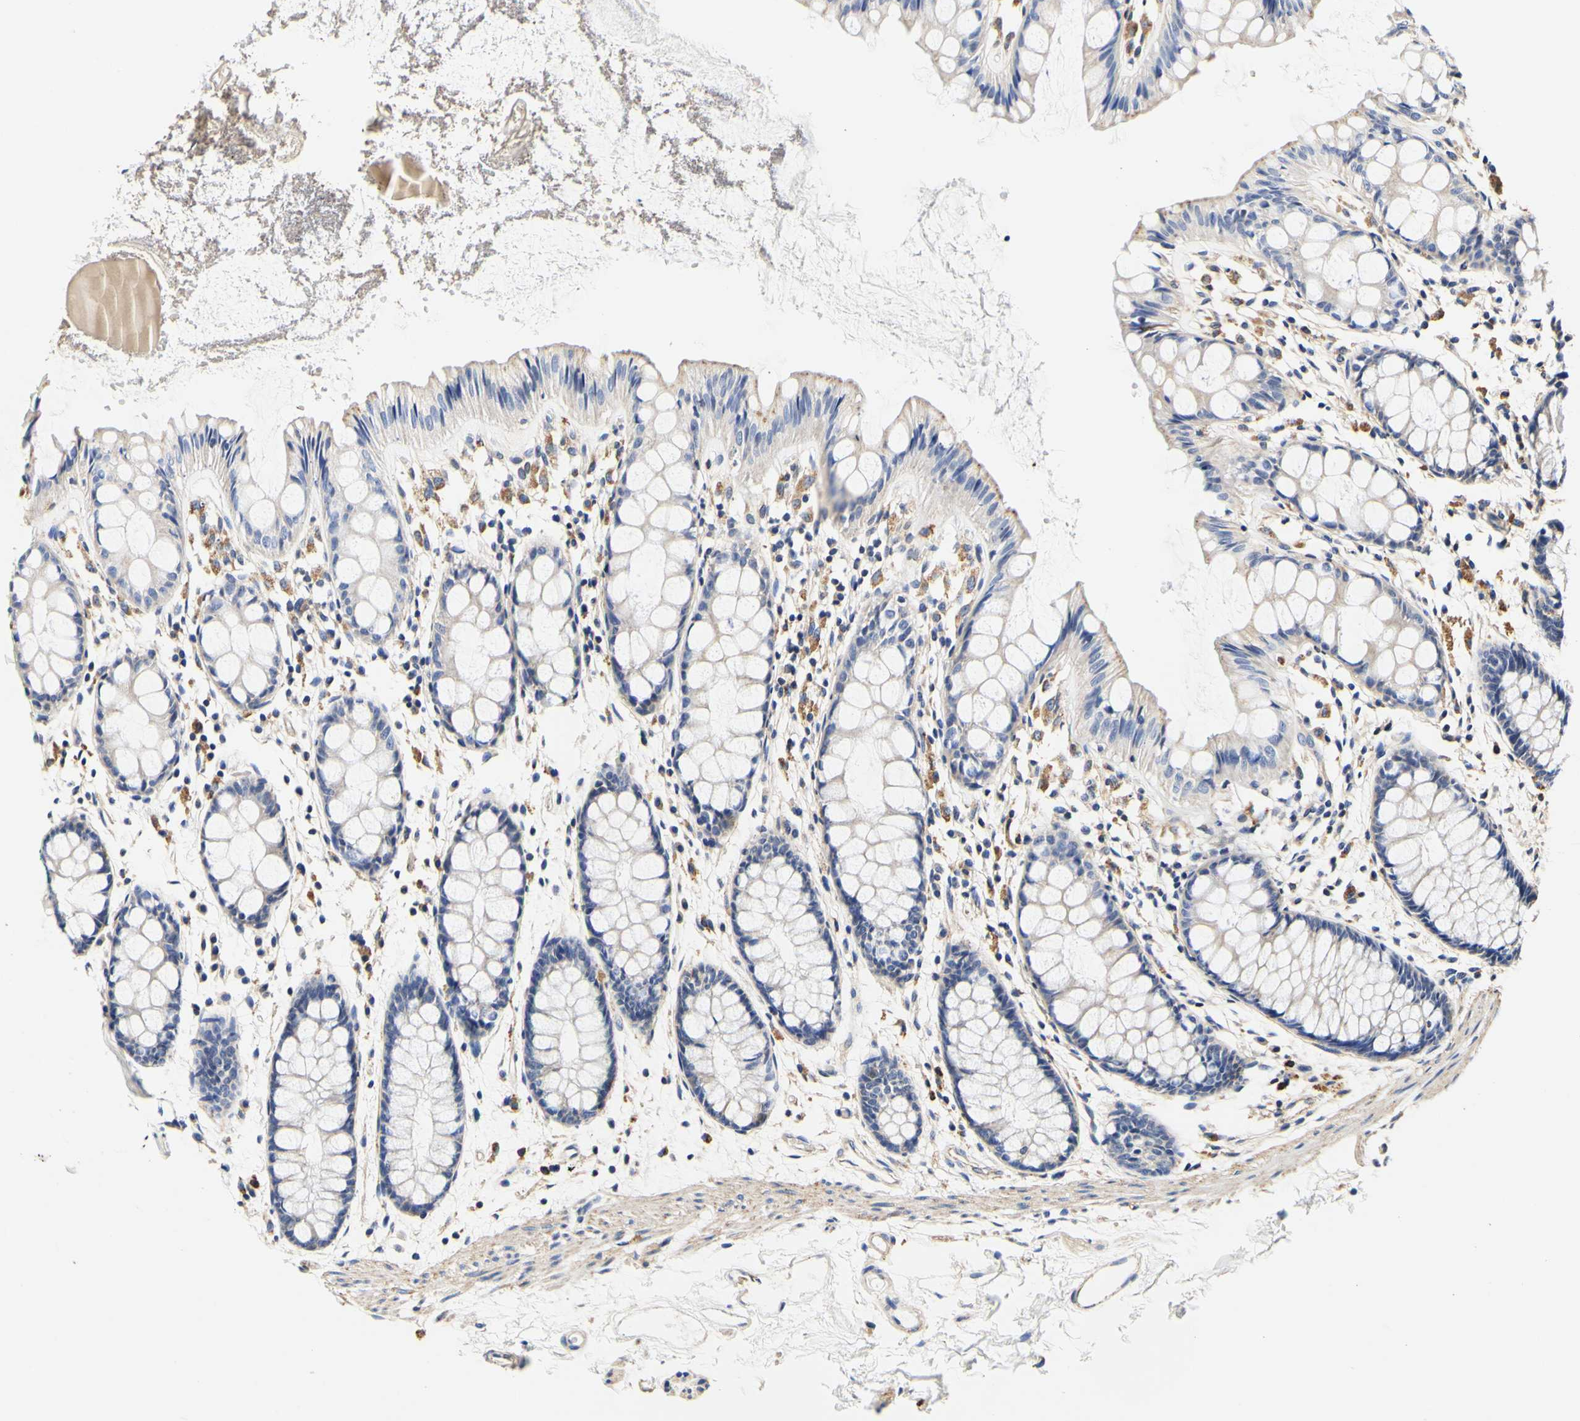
{"staining": {"intensity": "weak", "quantity": "<25%", "location": "cytoplasmic/membranous"}, "tissue": "rectum", "cell_type": "Glandular cells", "image_type": "normal", "snomed": [{"axis": "morphology", "description": "Normal tissue, NOS"}, {"axis": "topography", "description": "Rectum"}], "caption": "The histopathology image reveals no staining of glandular cells in benign rectum.", "gene": "CAMK4", "patient": {"sex": "female", "age": 66}}